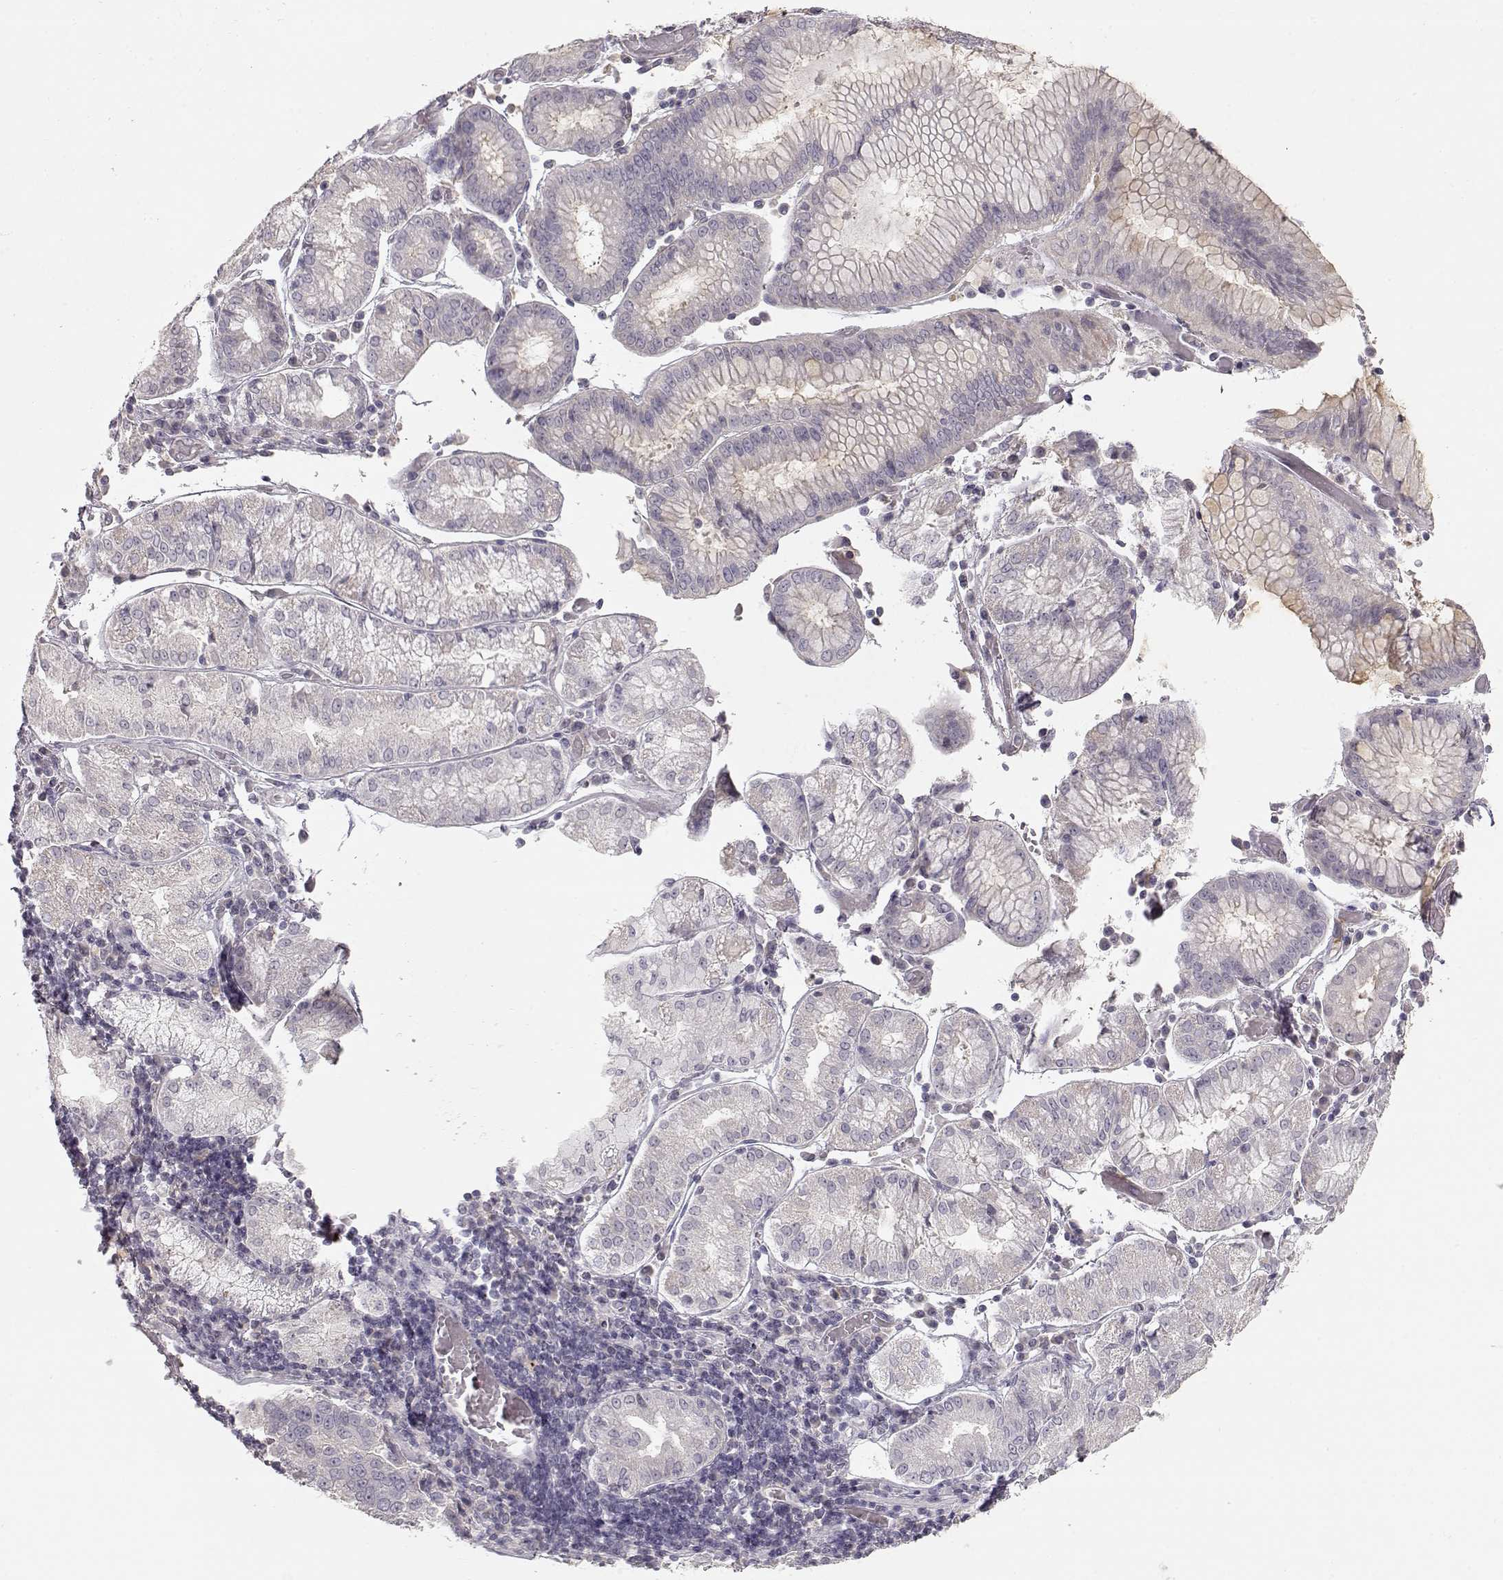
{"staining": {"intensity": "negative", "quantity": "none", "location": "none"}, "tissue": "stomach cancer", "cell_type": "Tumor cells", "image_type": "cancer", "snomed": [{"axis": "morphology", "description": "Adenocarcinoma, NOS"}, {"axis": "topography", "description": "Stomach"}], "caption": "Tumor cells are negative for brown protein staining in stomach cancer (adenocarcinoma).", "gene": "ARHGAP8", "patient": {"sex": "male", "age": 93}}